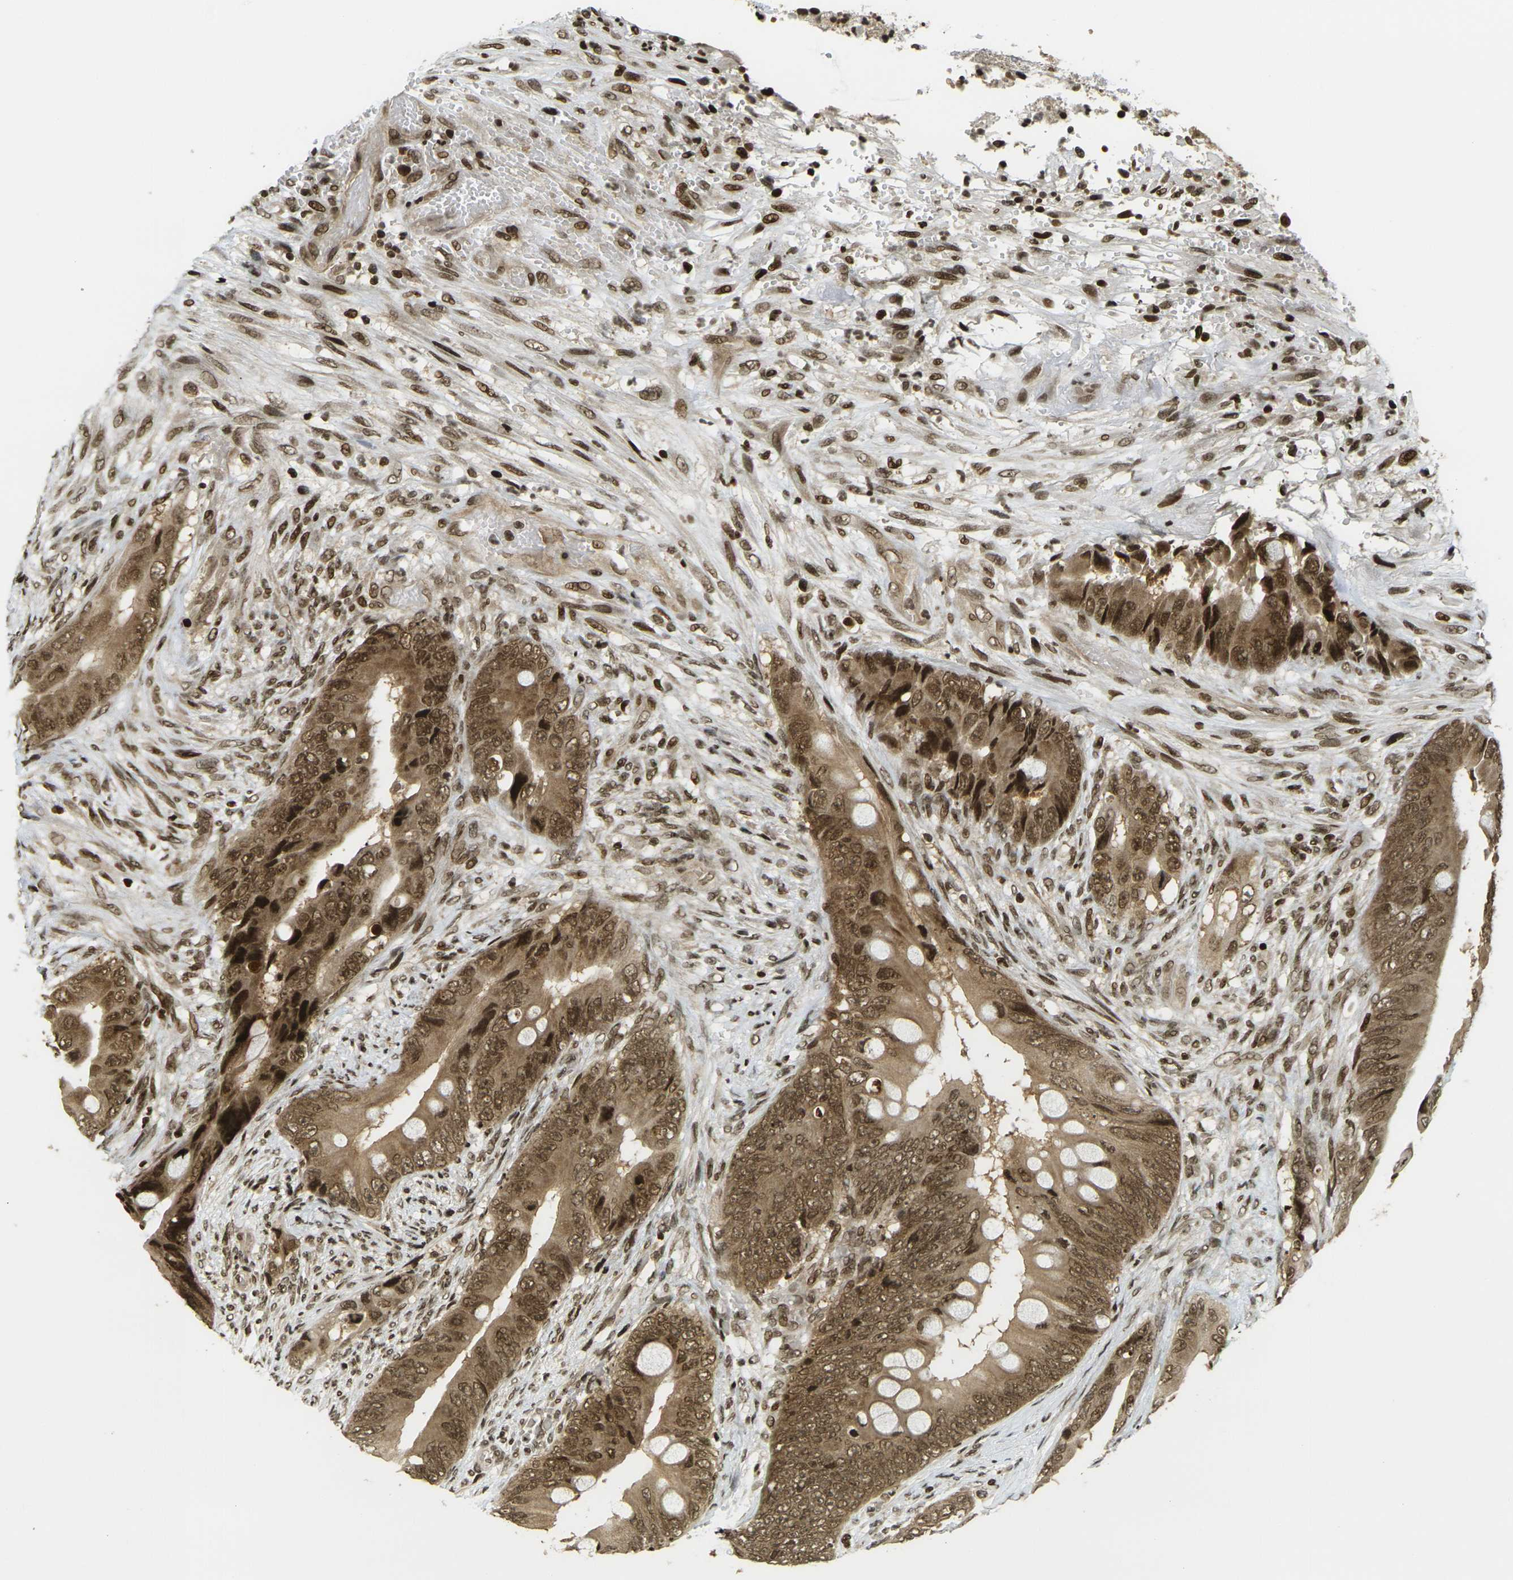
{"staining": {"intensity": "moderate", "quantity": ">75%", "location": "cytoplasmic/membranous,nuclear"}, "tissue": "colorectal cancer", "cell_type": "Tumor cells", "image_type": "cancer", "snomed": [{"axis": "morphology", "description": "Adenocarcinoma, NOS"}, {"axis": "topography", "description": "Rectum"}], "caption": "Immunohistochemical staining of colorectal cancer (adenocarcinoma) displays medium levels of moderate cytoplasmic/membranous and nuclear protein positivity in about >75% of tumor cells.", "gene": "RUVBL2", "patient": {"sex": "female", "age": 77}}